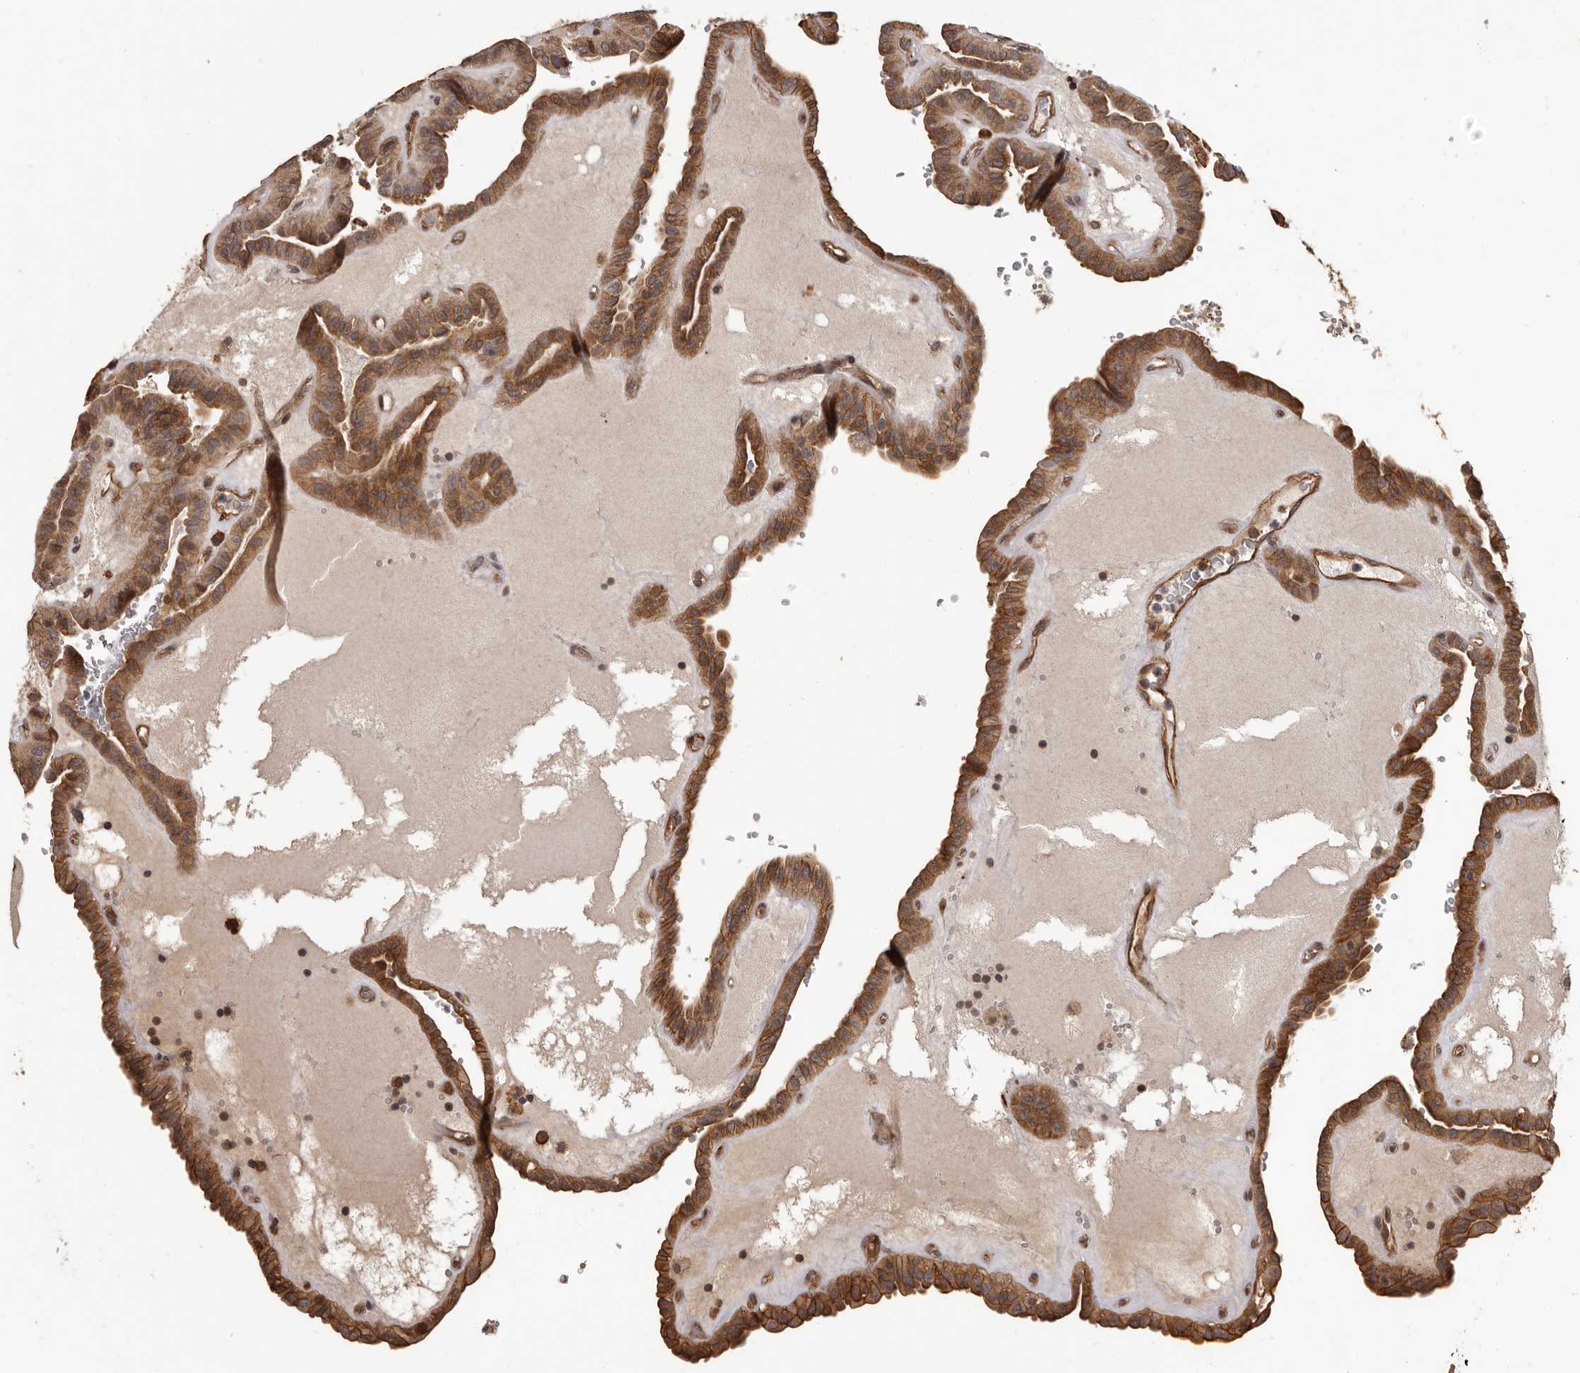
{"staining": {"intensity": "moderate", "quantity": ">75%", "location": "cytoplasmic/membranous"}, "tissue": "thyroid cancer", "cell_type": "Tumor cells", "image_type": "cancer", "snomed": [{"axis": "morphology", "description": "Papillary adenocarcinoma, NOS"}, {"axis": "topography", "description": "Thyroid gland"}], "caption": "Thyroid cancer (papillary adenocarcinoma) stained with a protein marker displays moderate staining in tumor cells.", "gene": "SLITRK6", "patient": {"sex": "male", "age": 77}}